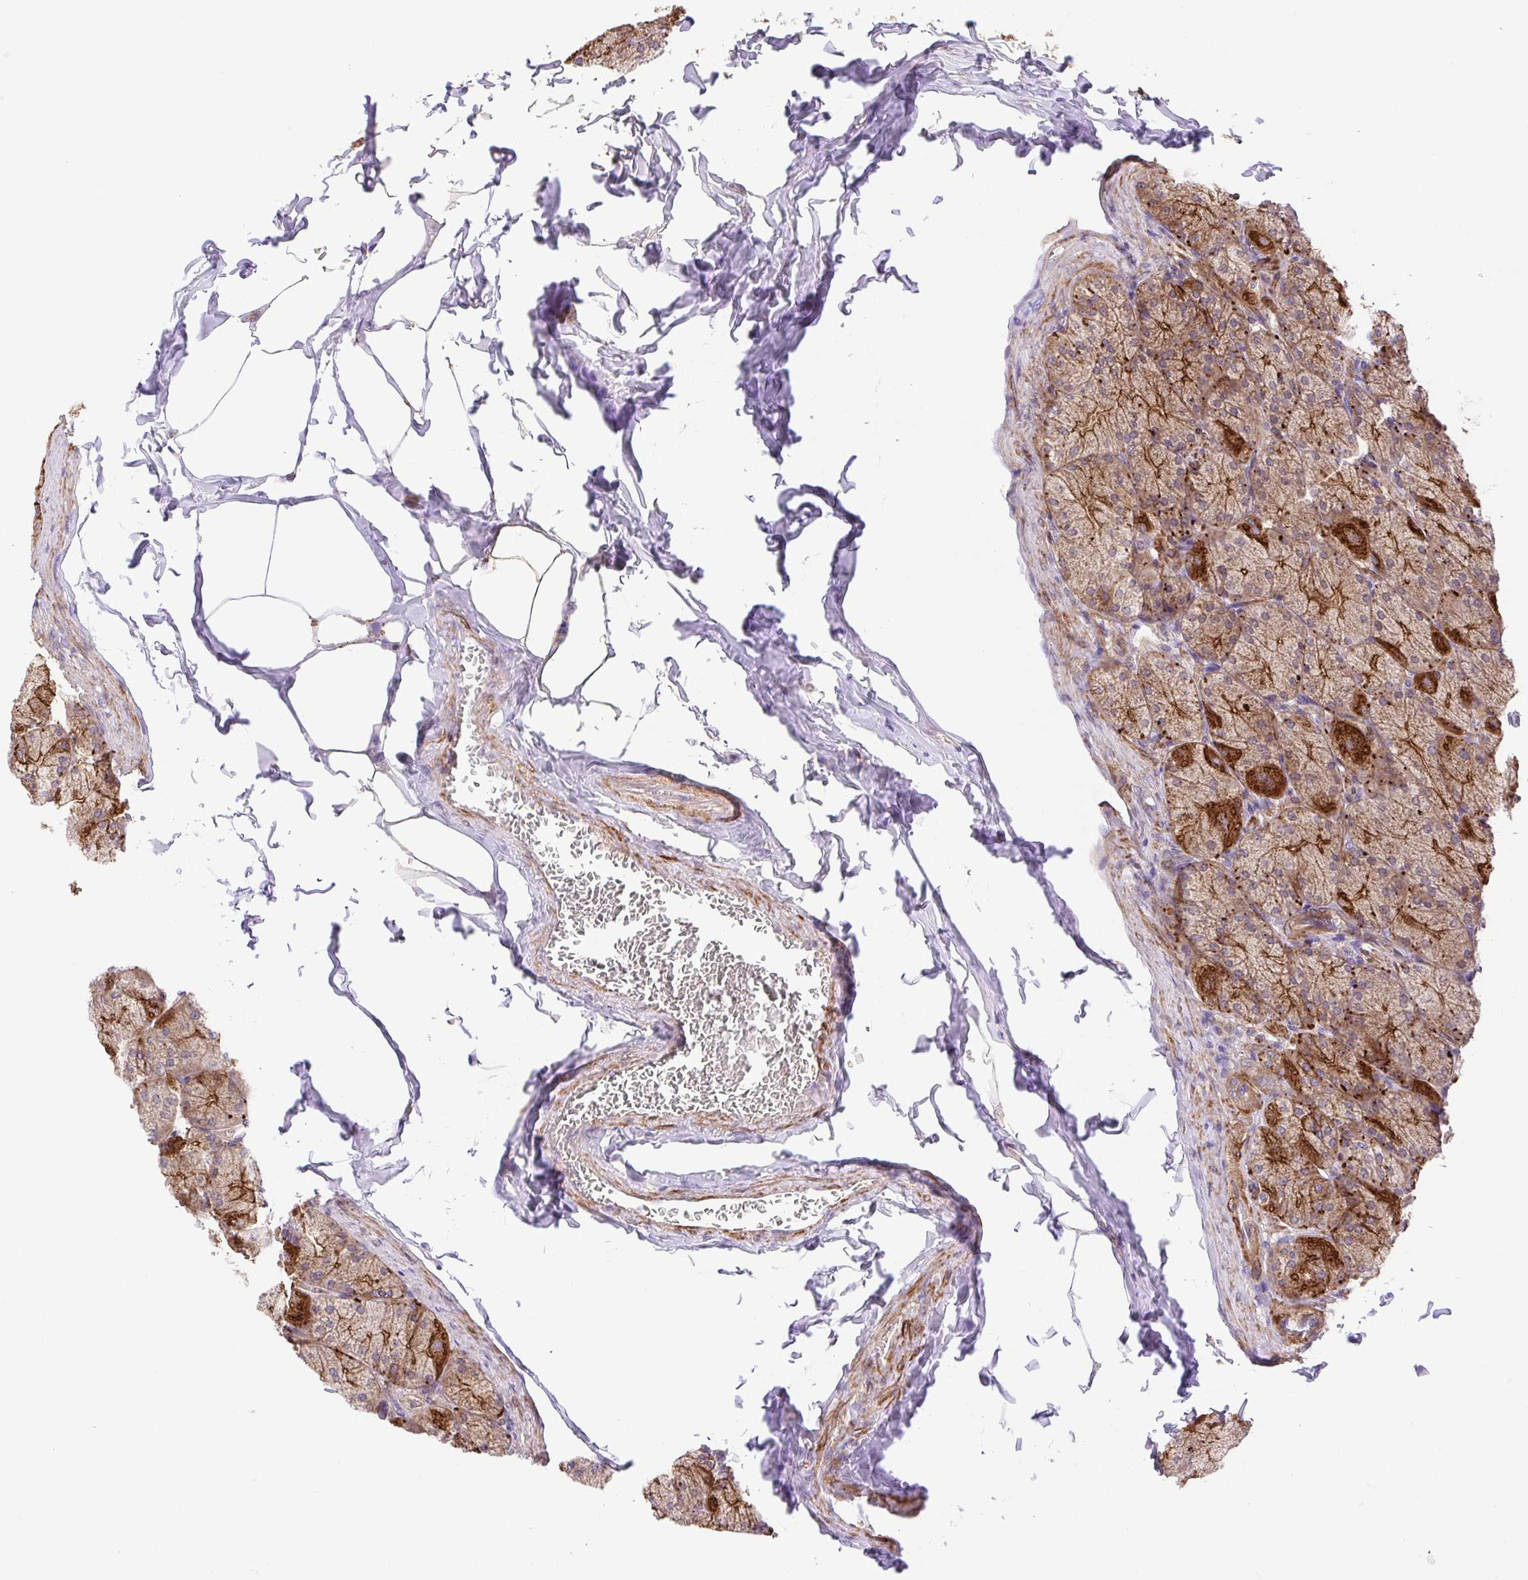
{"staining": {"intensity": "strong", "quantity": ">75%", "location": "cytoplasmic/membranous"}, "tissue": "stomach", "cell_type": "Glandular cells", "image_type": "normal", "snomed": [{"axis": "morphology", "description": "Normal tissue, NOS"}, {"axis": "topography", "description": "Stomach, upper"}], "caption": "Approximately >75% of glandular cells in normal stomach show strong cytoplasmic/membranous protein expression as visualized by brown immunohistochemical staining.", "gene": "IDE", "patient": {"sex": "female", "age": 56}}